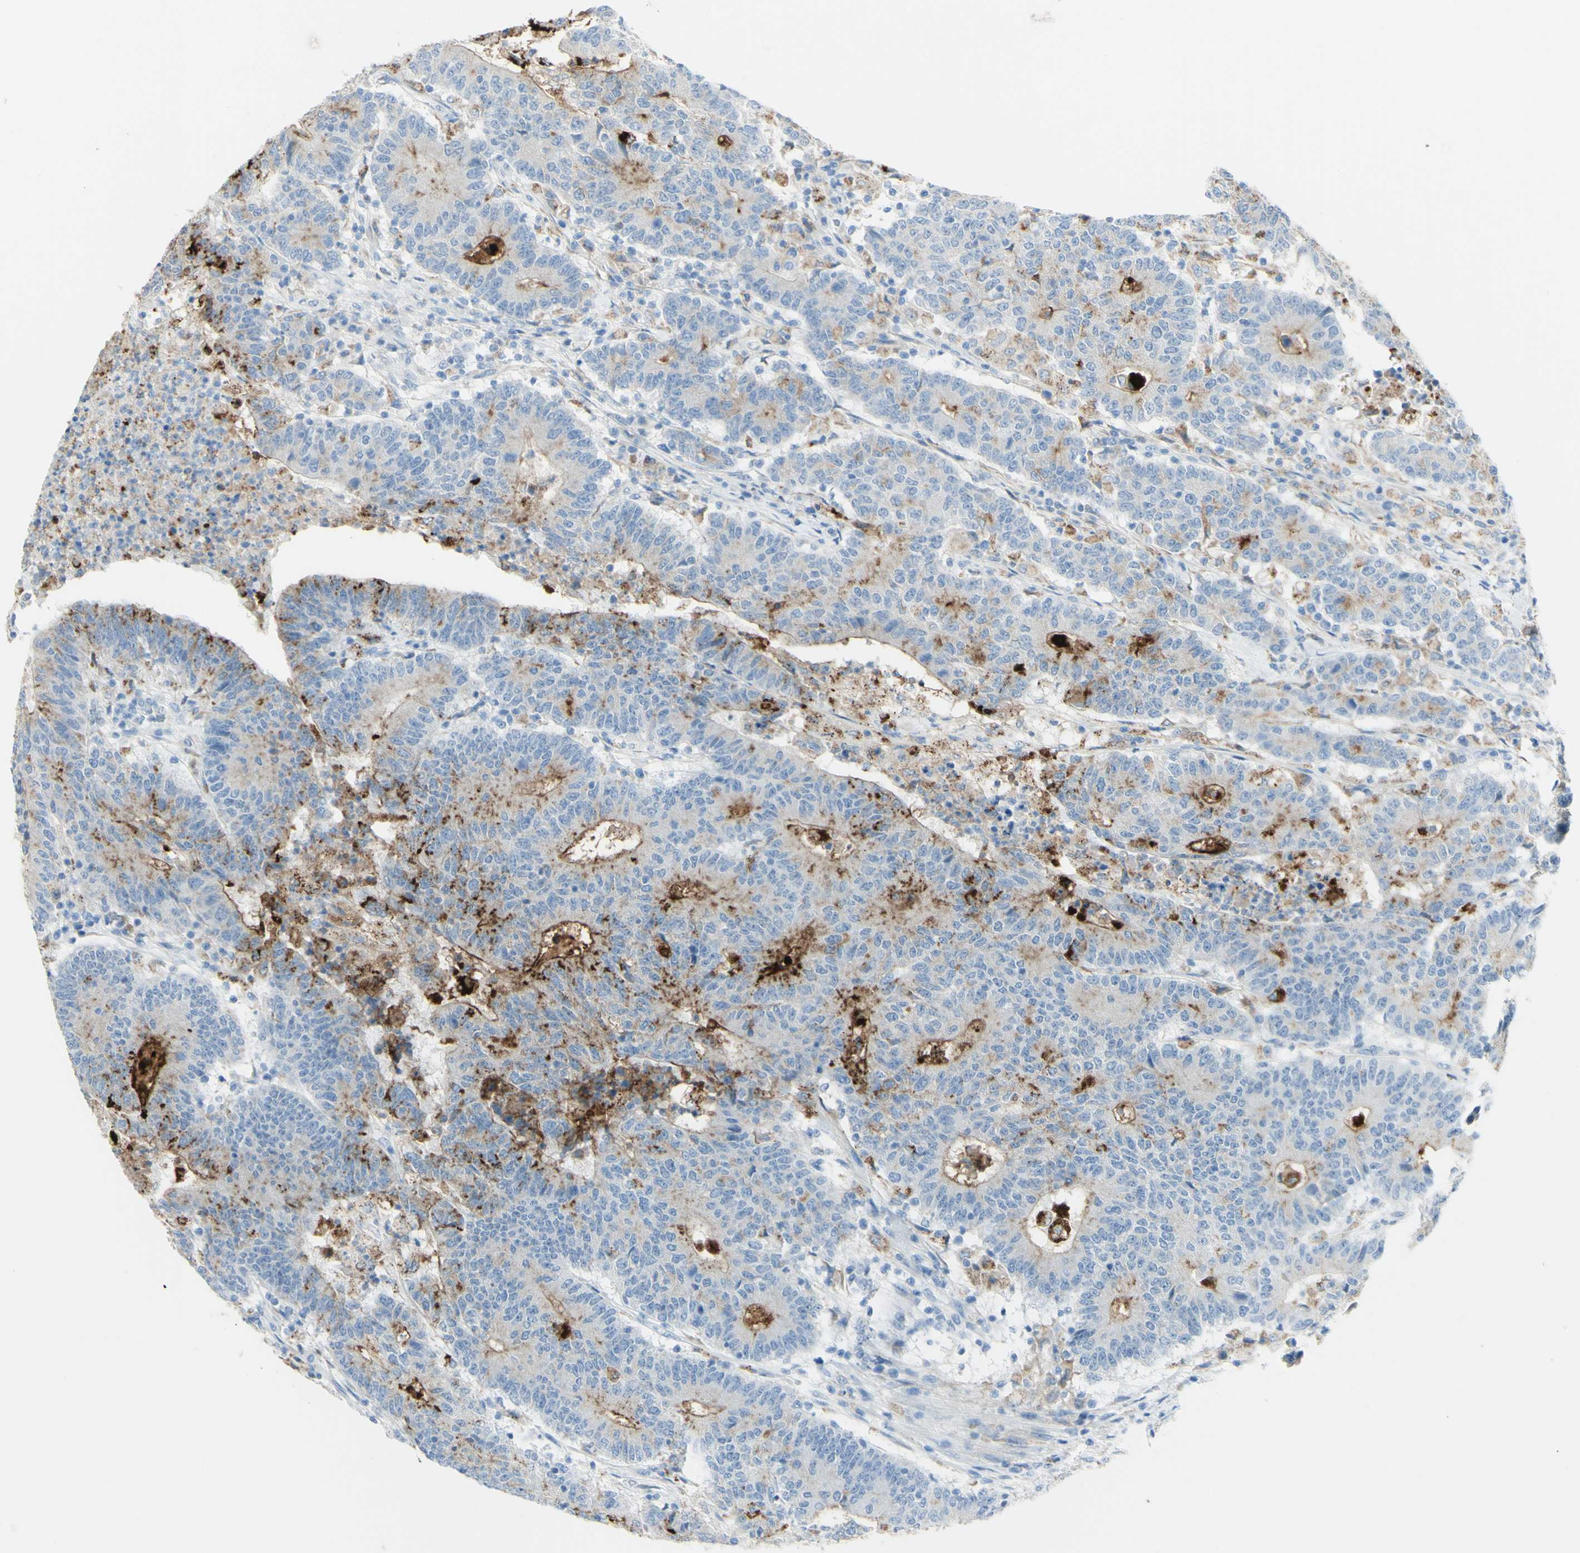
{"staining": {"intensity": "moderate", "quantity": "<25%", "location": "cytoplasmic/membranous"}, "tissue": "colorectal cancer", "cell_type": "Tumor cells", "image_type": "cancer", "snomed": [{"axis": "morphology", "description": "Normal tissue, NOS"}, {"axis": "morphology", "description": "Adenocarcinoma, NOS"}, {"axis": "topography", "description": "Colon"}], "caption": "A micrograph of colorectal cancer (adenocarcinoma) stained for a protein reveals moderate cytoplasmic/membranous brown staining in tumor cells.", "gene": "TSPAN1", "patient": {"sex": "female", "age": 75}}